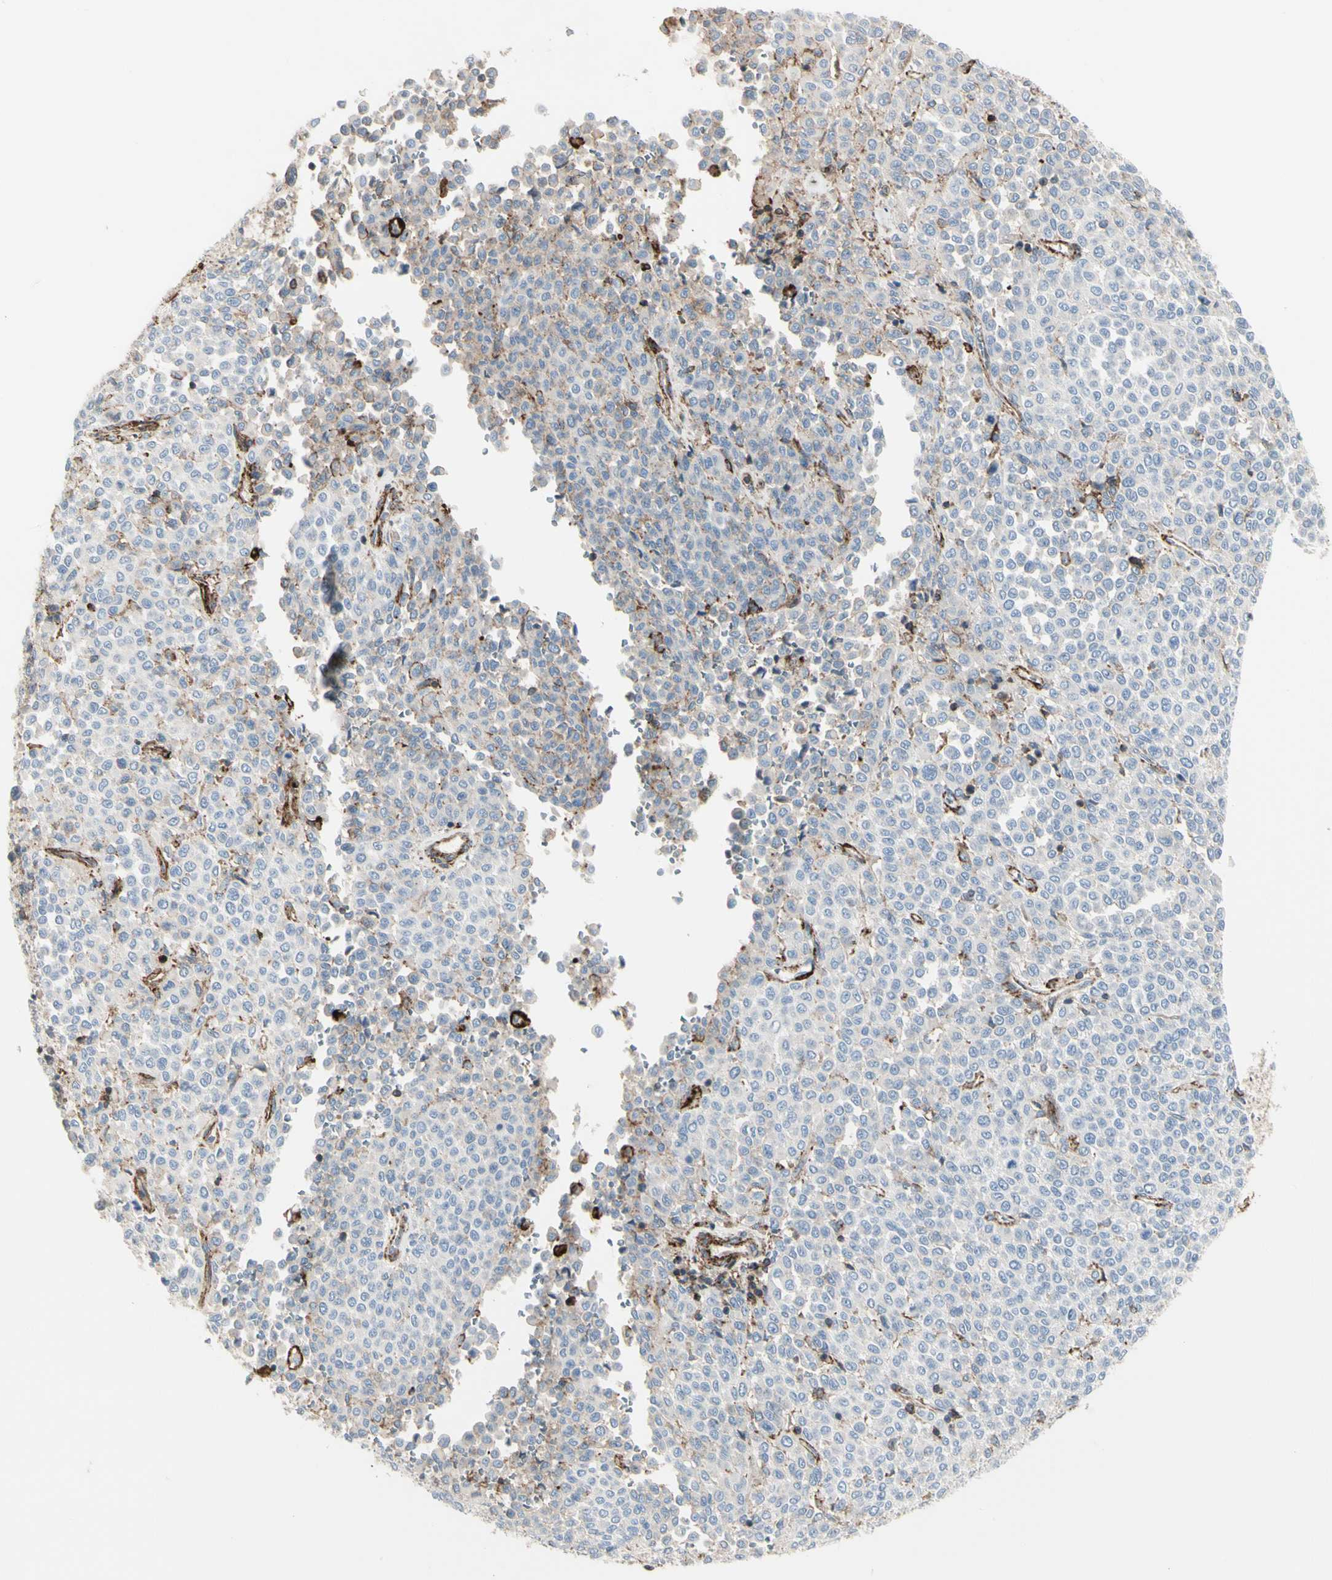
{"staining": {"intensity": "weak", "quantity": "<25%", "location": "cytoplasmic/membranous"}, "tissue": "melanoma", "cell_type": "Tumor cells", "image_type": "cancer", "snomed": [{"axis": "morphology", "description": "Malignant melanoma, Metastatic site"}, {"axis": "topography", "description": "Pancreas"}], "caption": "Melanoma was stained to show a protein in brown. There is no significant positivity in tumor cells. The staining is performed using DAB (3,3'-diaminobenzidine) brown chromogen with nuclei counter-stained in using hematoxylin.", "gene": "CLEC2B", "patient": {"sex": "female", "age": 30}}